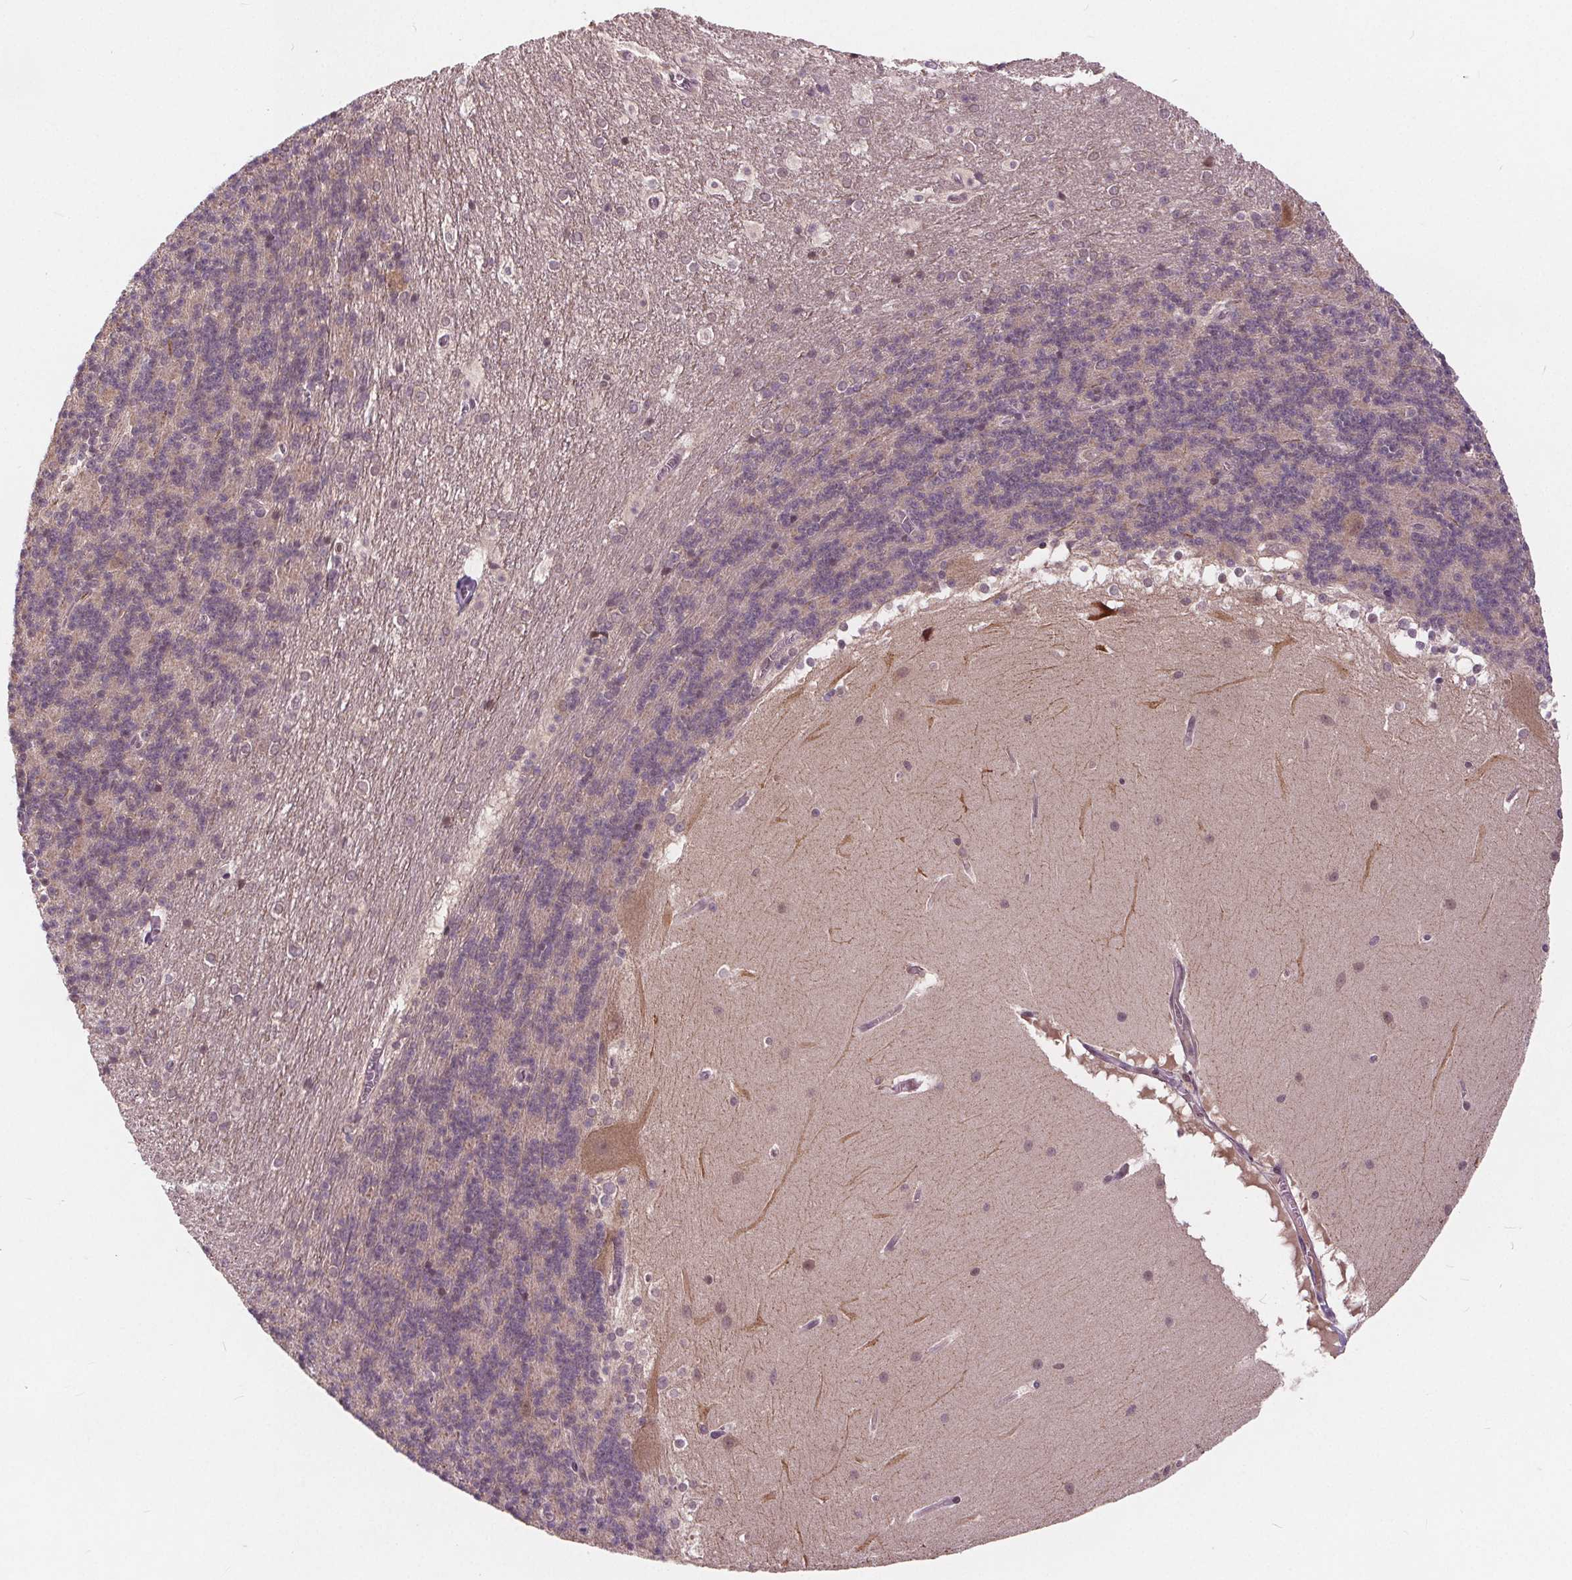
{"staining": {"intensity": "negative", "quantity": "none", "location": "none"}, "tissue": "cerebellum", "cell_type": "Cells in granular layer", "image_type": "normal", "snomed": [{"axis": "morphology", "description": "Normal tissue, NOS"}, {"axis": "topography", "description": "Cerebellum"}], "caption": "Human cerebellum stained for a protein using immunohistochemistry (IHC) reveals no positivity in cells in granular layer.", "gene": "HIF1AN", "patient": {"sex": "female", "age": 19}}